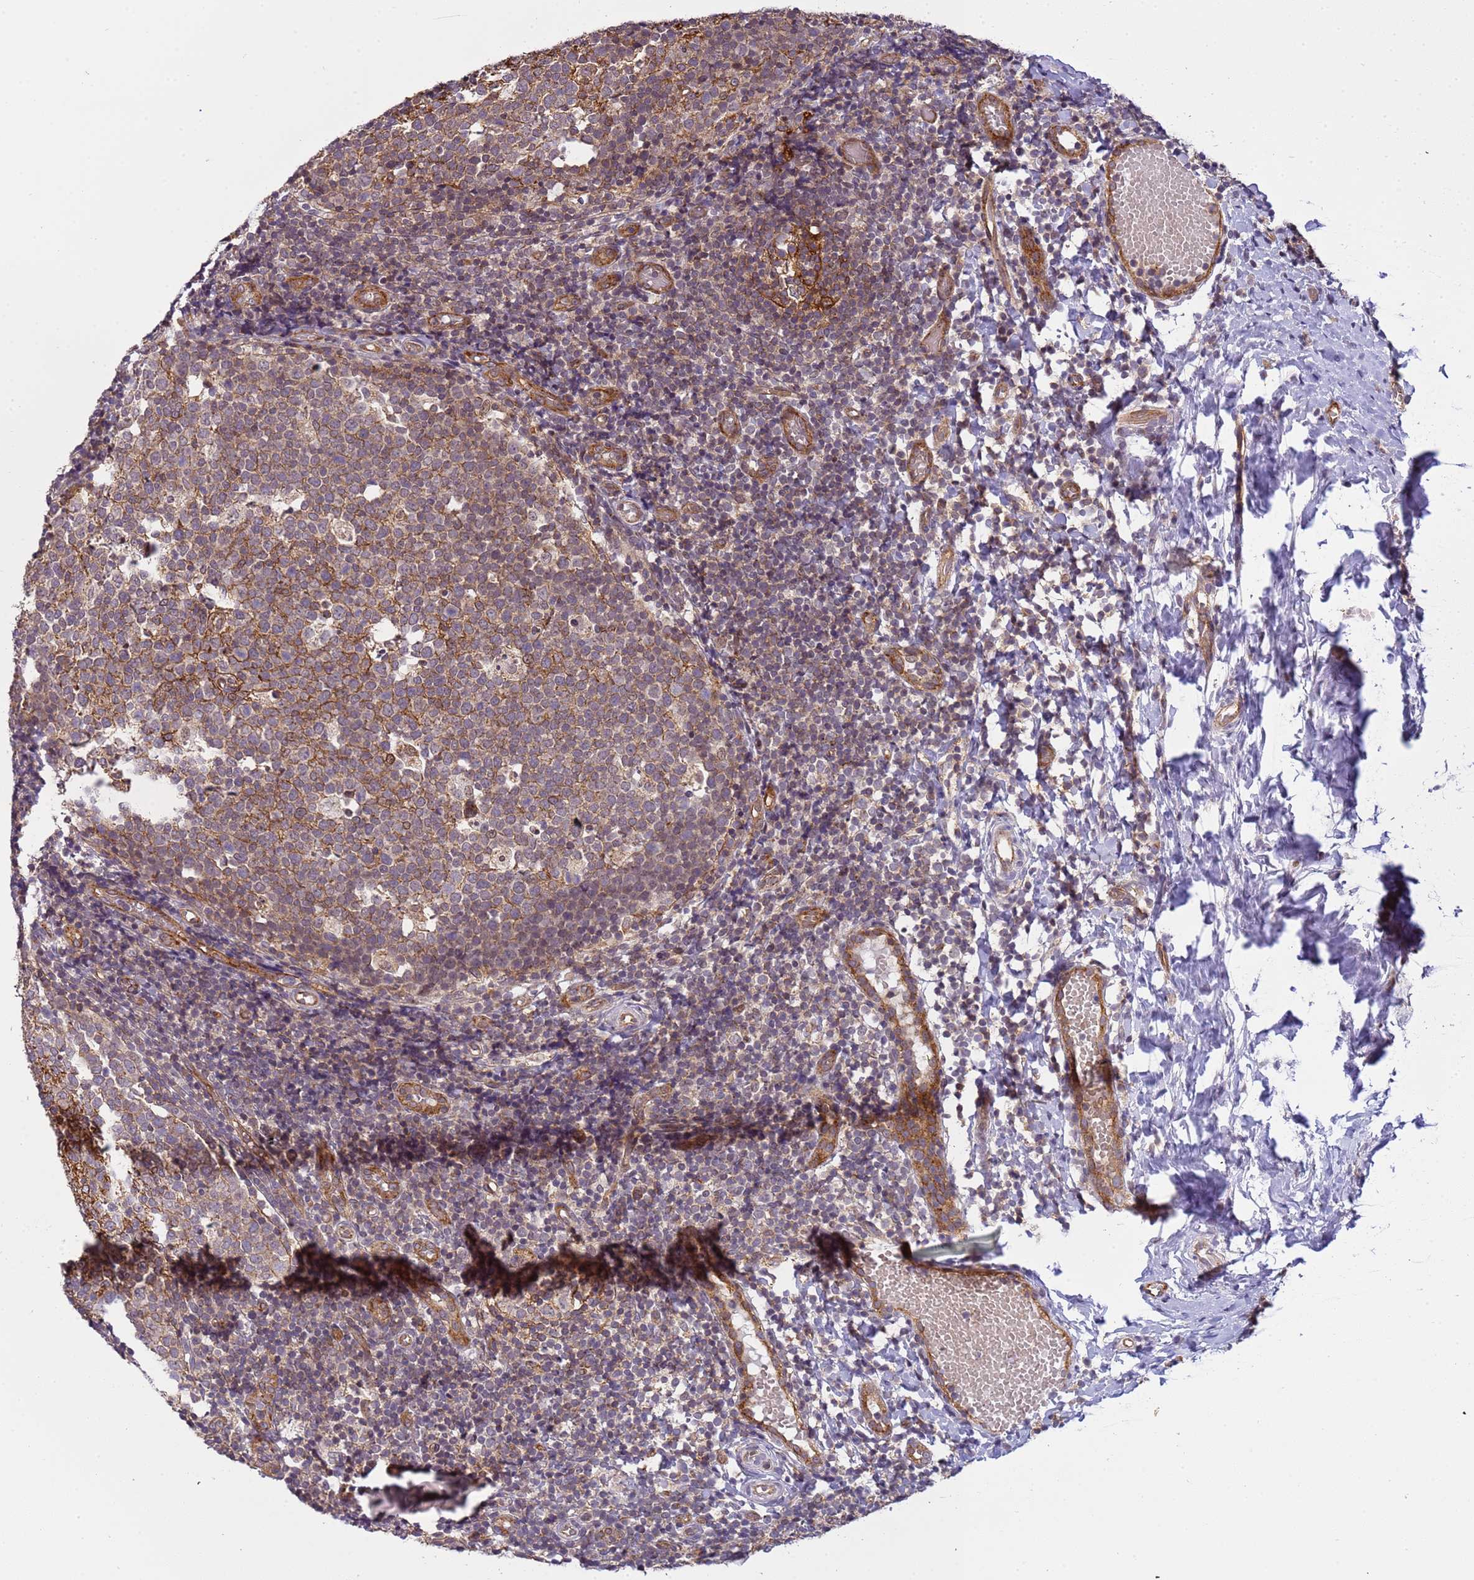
{"staining": {"intensity": "weak", "quantity": "25%-75%", "location": "cytoplasmic/membranous"}, "tissue": "tonsil", "cell_type": "Germinal center cells", "image_type": "normal", "snomed": [{"axis": "morphology", "description": "Normal tissue, NOS"}, {"axis": "topography", "description": "Tonsil"}], "caption": "Germinal center cells exhibit low levels of weak cytoplasmic/membranous staining in about 25%-75% of cells in benign human tonsil.", "gene": "EMC2", "patient": {"sex": "female", "age": 19}}